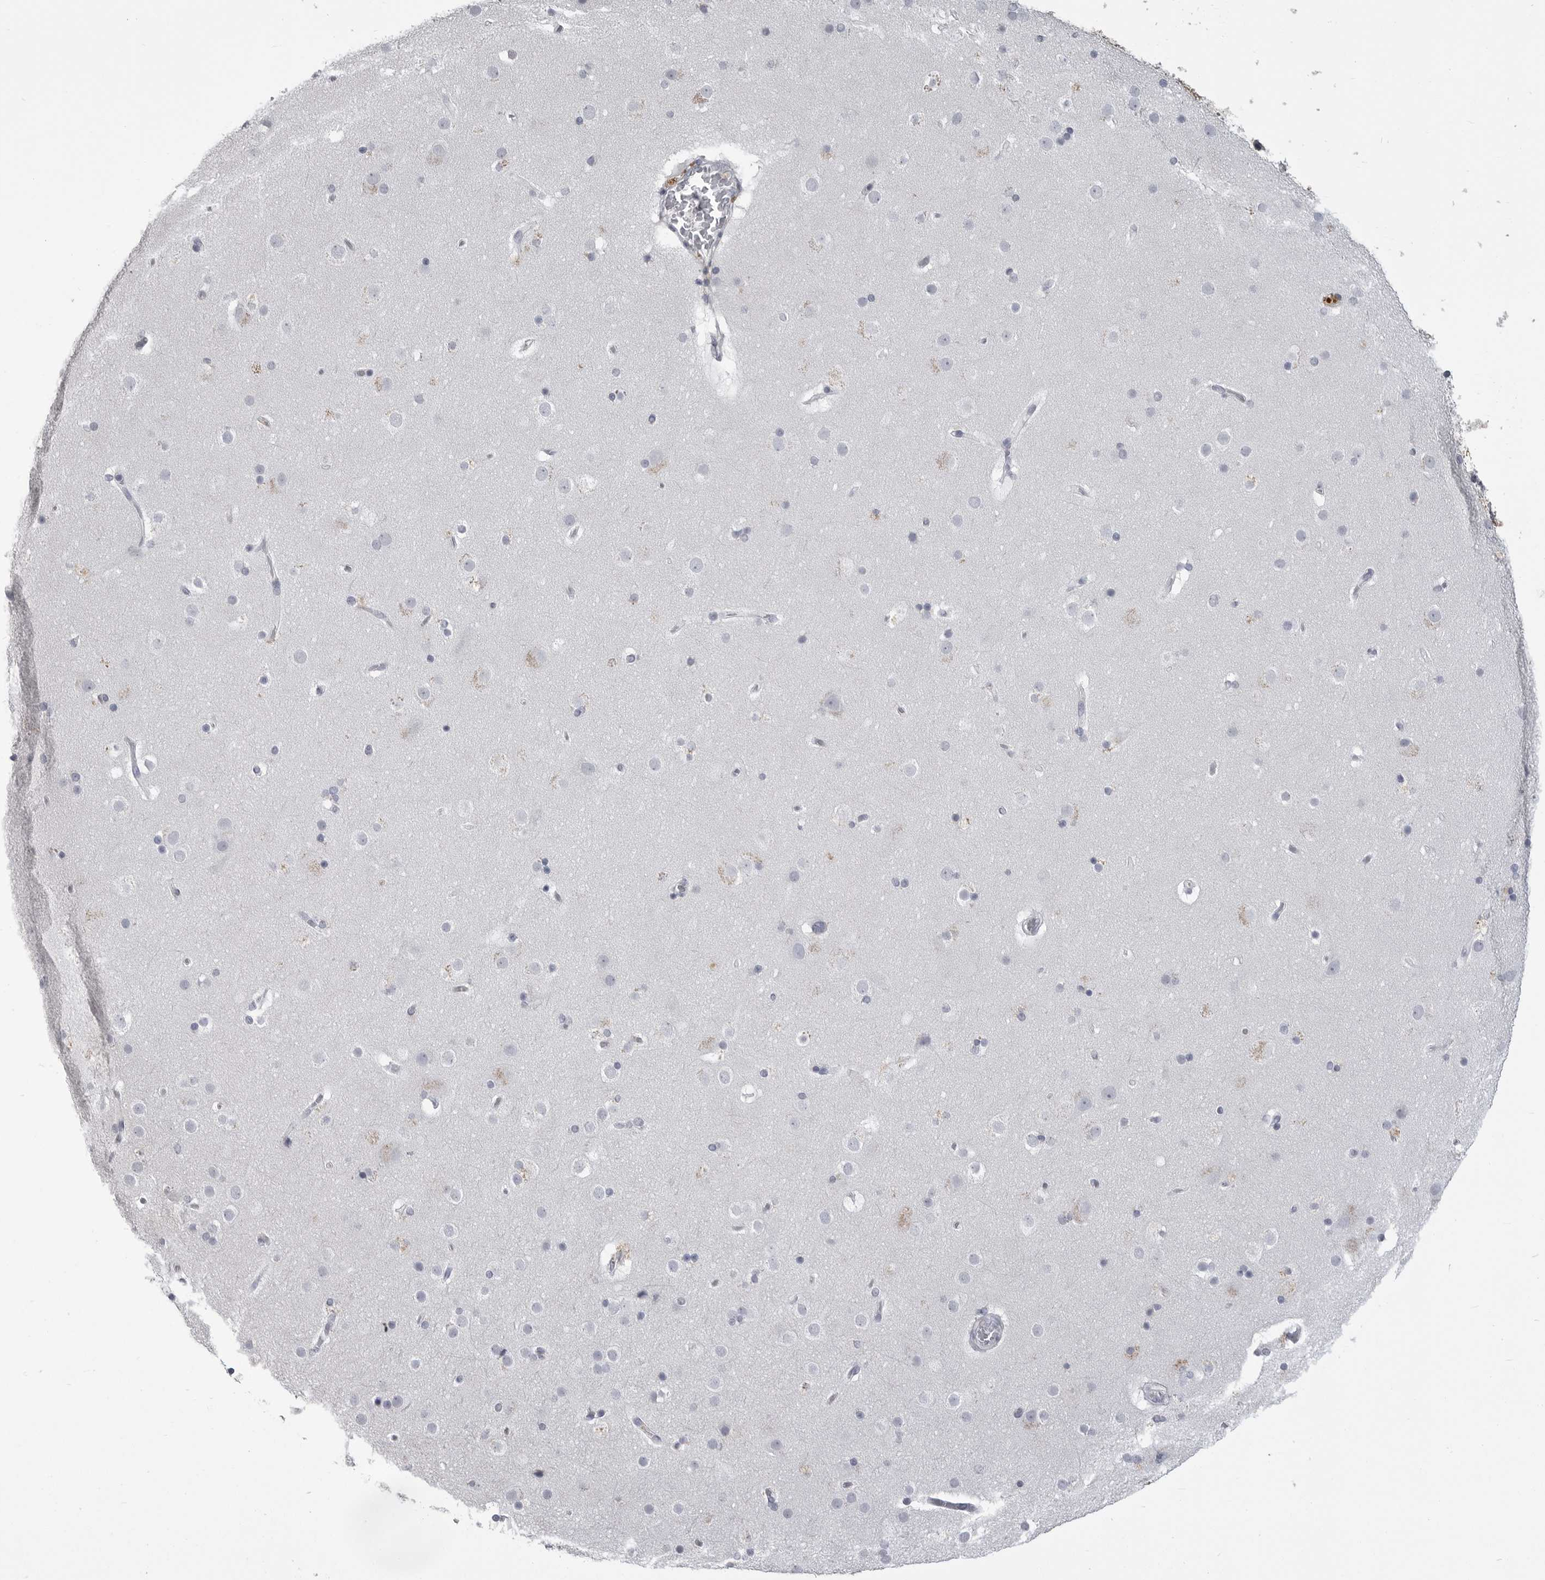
{"staining": {"intensity": "negative", "quantity": "none", "location": "none"}, "tissue": "cerebral cortex", "cell_type": "Endothelial cells", "image_type": "normal", "snomed": [{"axis": "morphology", "description": "Normal tissue, NOS"}, {"axis": "topography", "description": "Cerebral cortex"}], "caption": "Endothelial cells show no significant staining in benign cerebral cortex.", "gene": "TIMP1", "patient": {"sex": "male", "age": 57}}